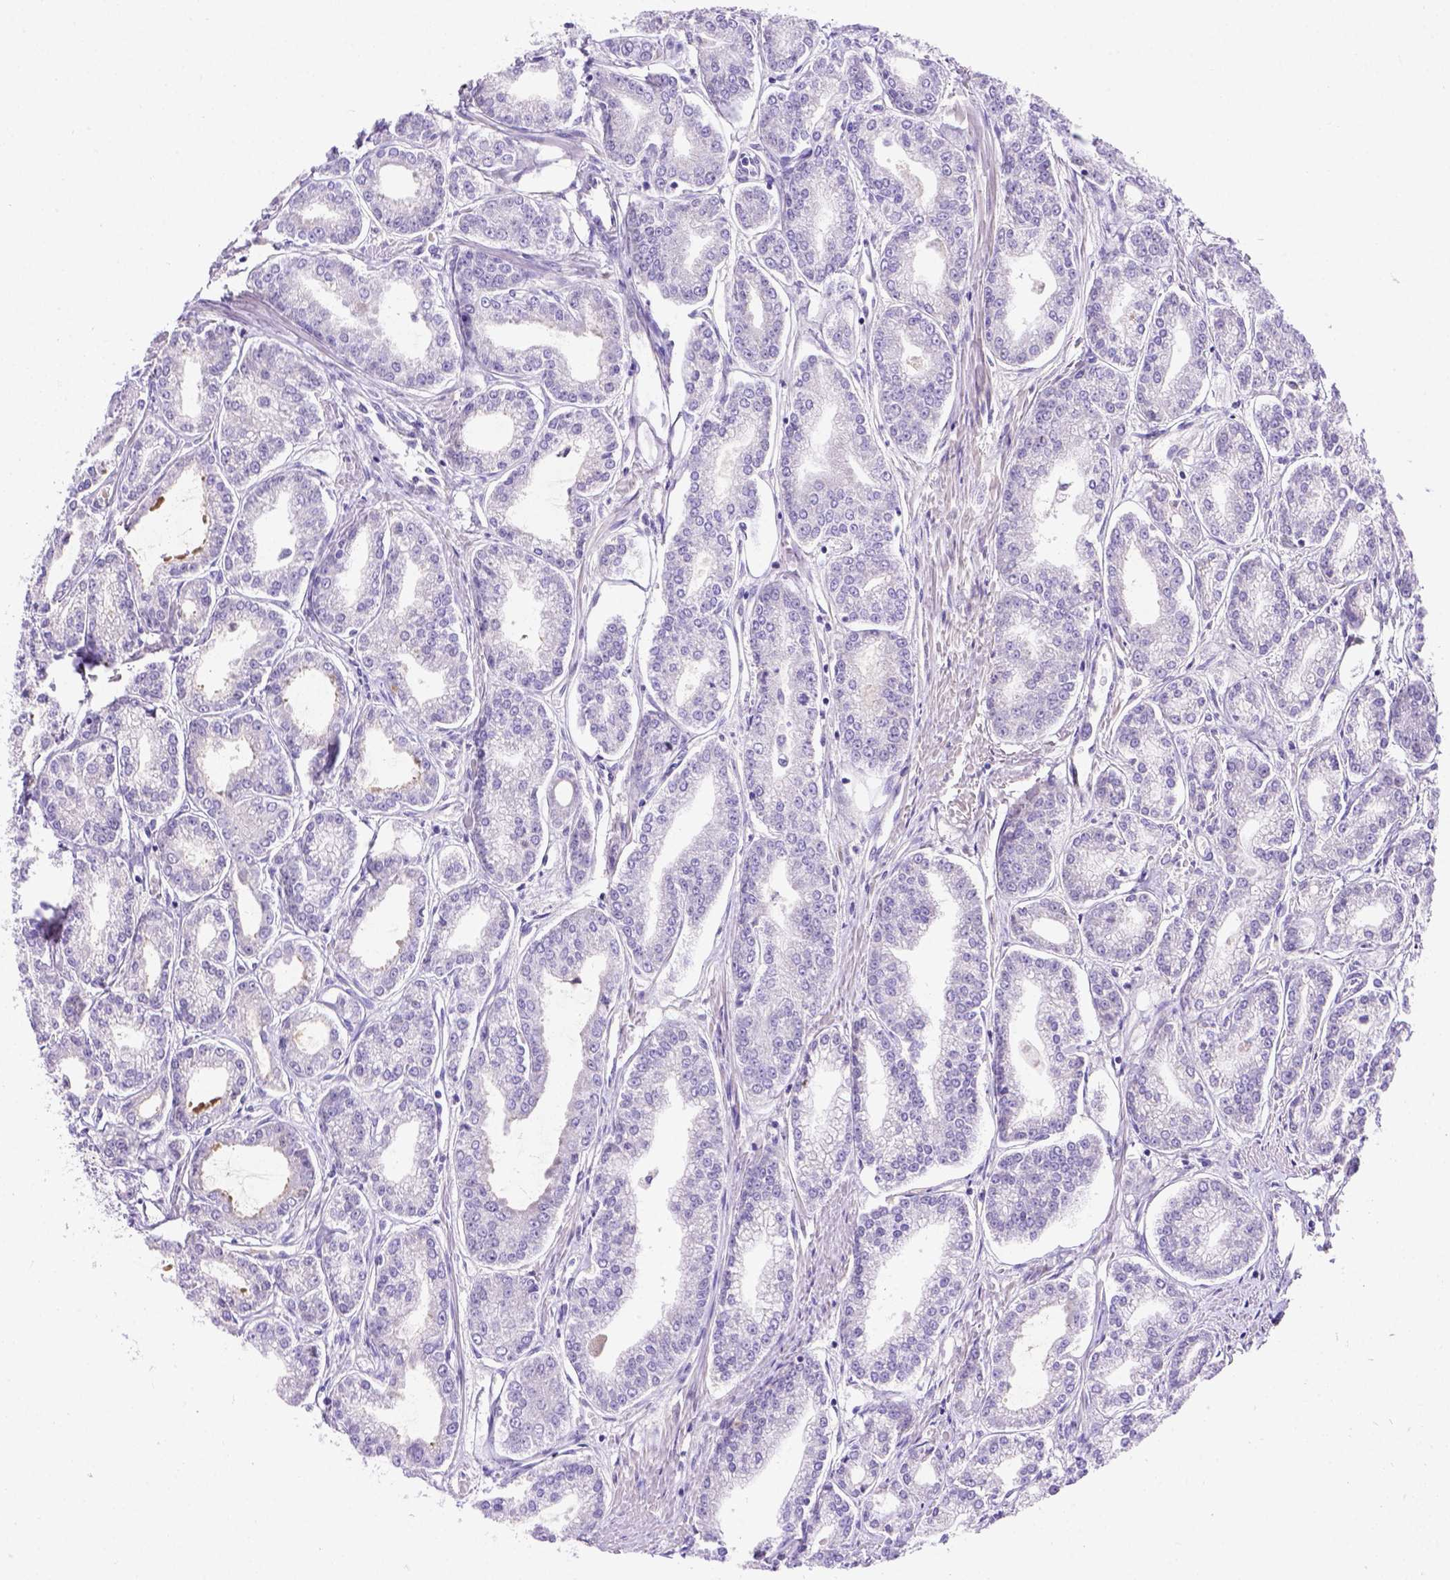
{"staining": {"intensity": "negative", "quantity": "none", "location": "none"}, "tissue": "prostate cancer", "cell_type": "Tumor cells", "image_type": "cancer", "snomed": [{"axis": "morphology", "description": "Adenocarcinoma, NOS"}, {"axis": "topography", "description": "Prostate"}], "caption": "Tumor cells are negative for protein expression in human prostate adenocarcinoma.", "gene": "FAM81B", "patient": {"sex": "male", "age": 71}}